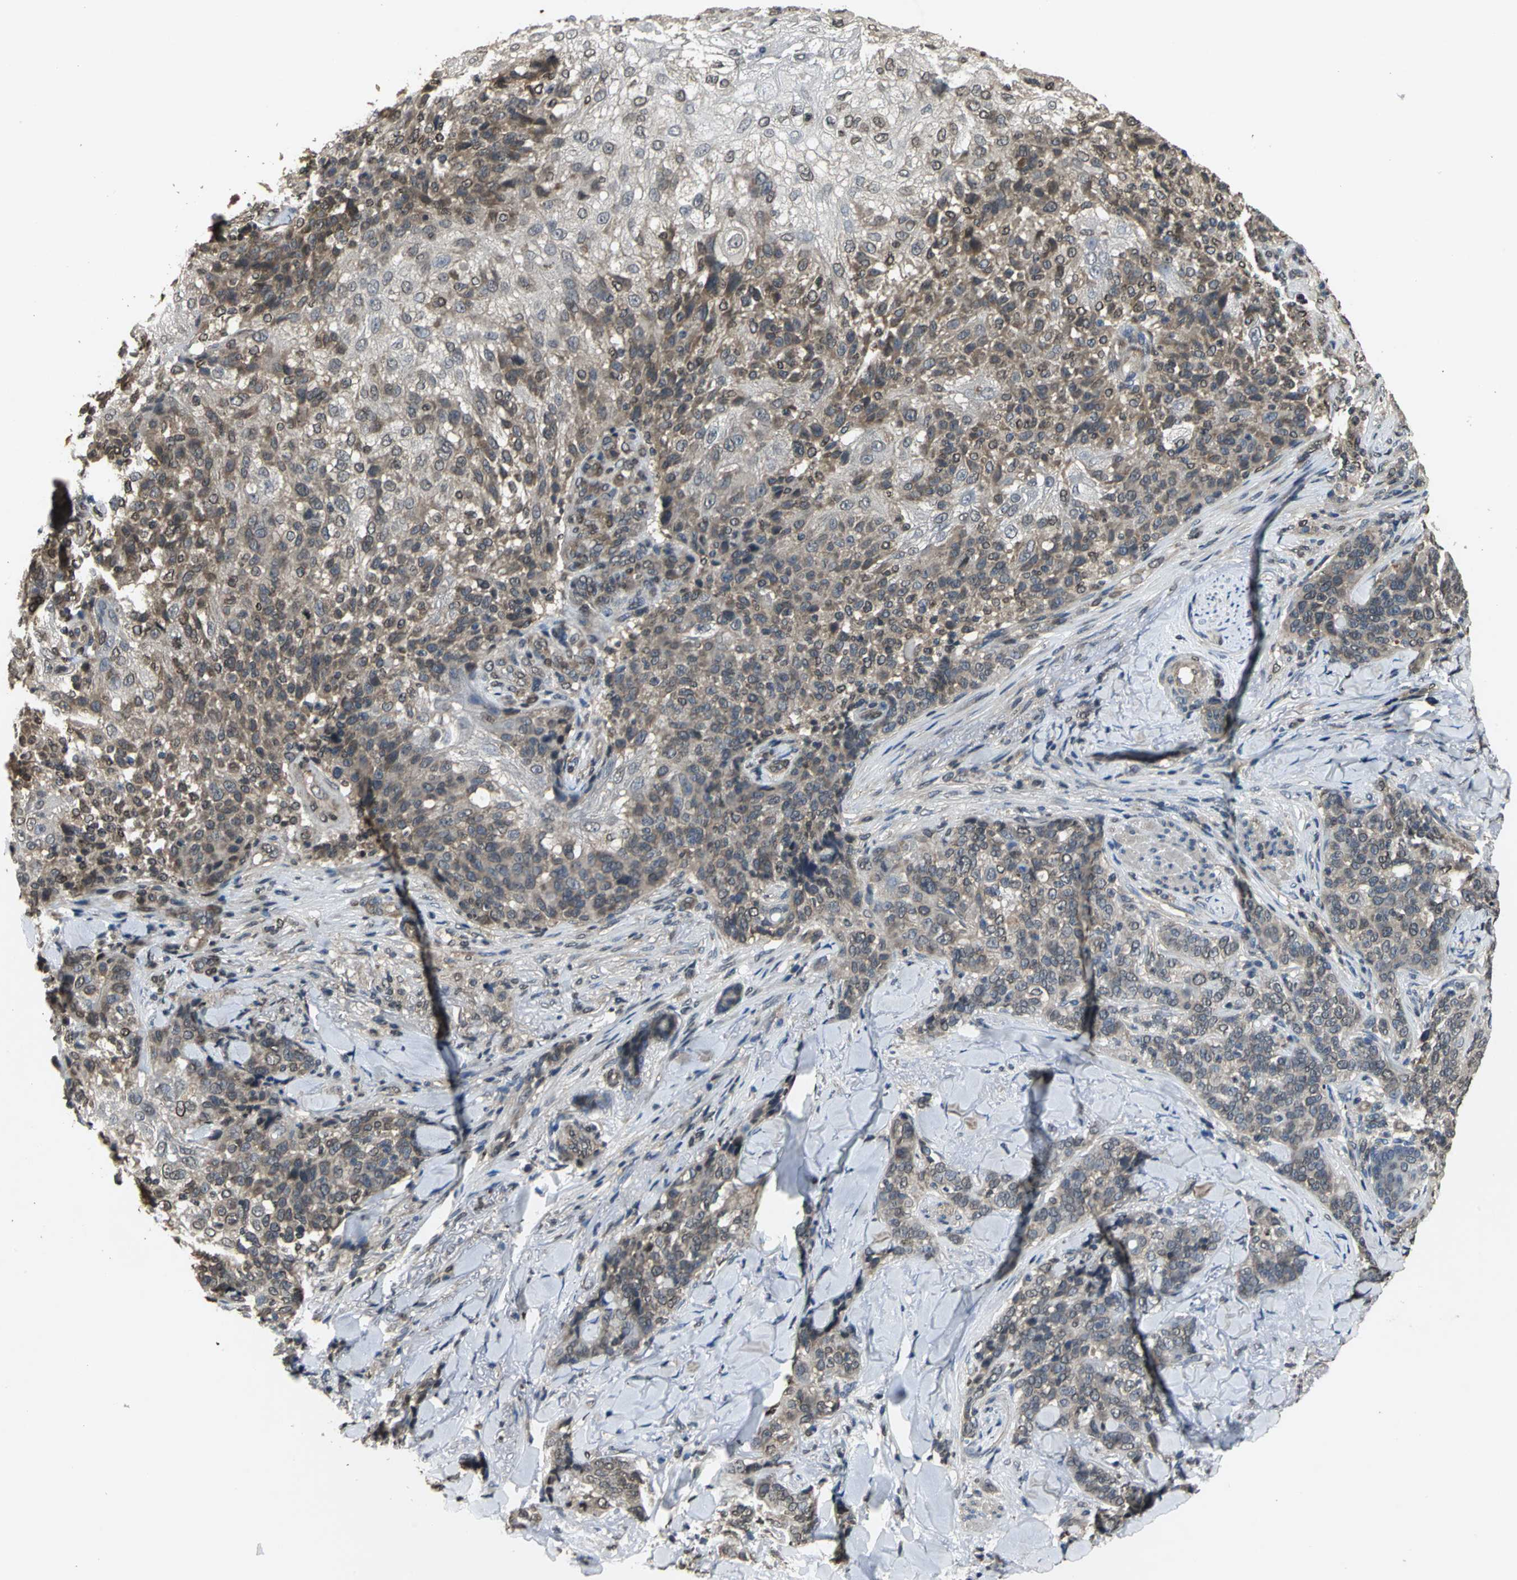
{"staining": {"intensity": "moderate", "quantity": ">75%", "location": "cytoplasmic/membranous,nuclear"}, "tissue": "skin cancer", "cell_type": "Tumor cells", "image_type": "cancer", "snomed": [{"axis": "morphology", "description": "Normal tissue, NOS"}, {"axis": "morphology", "description": "Squamous cell carcinoma, NOS"}, {"axis": "topography", "description": "Skin"}], "caption": "This histopathology image demonstrates skin cancer (squamous cell carcinoma) stained with immunohistochemistry to label a protein in brown. The cytoplasmic/membranous and nuclear of tumor cells show moderate positivity for the protein. Nuclei are counter-stained blue.", "gene": "AHR", "patient": {"sex": "female", "age": 83}}